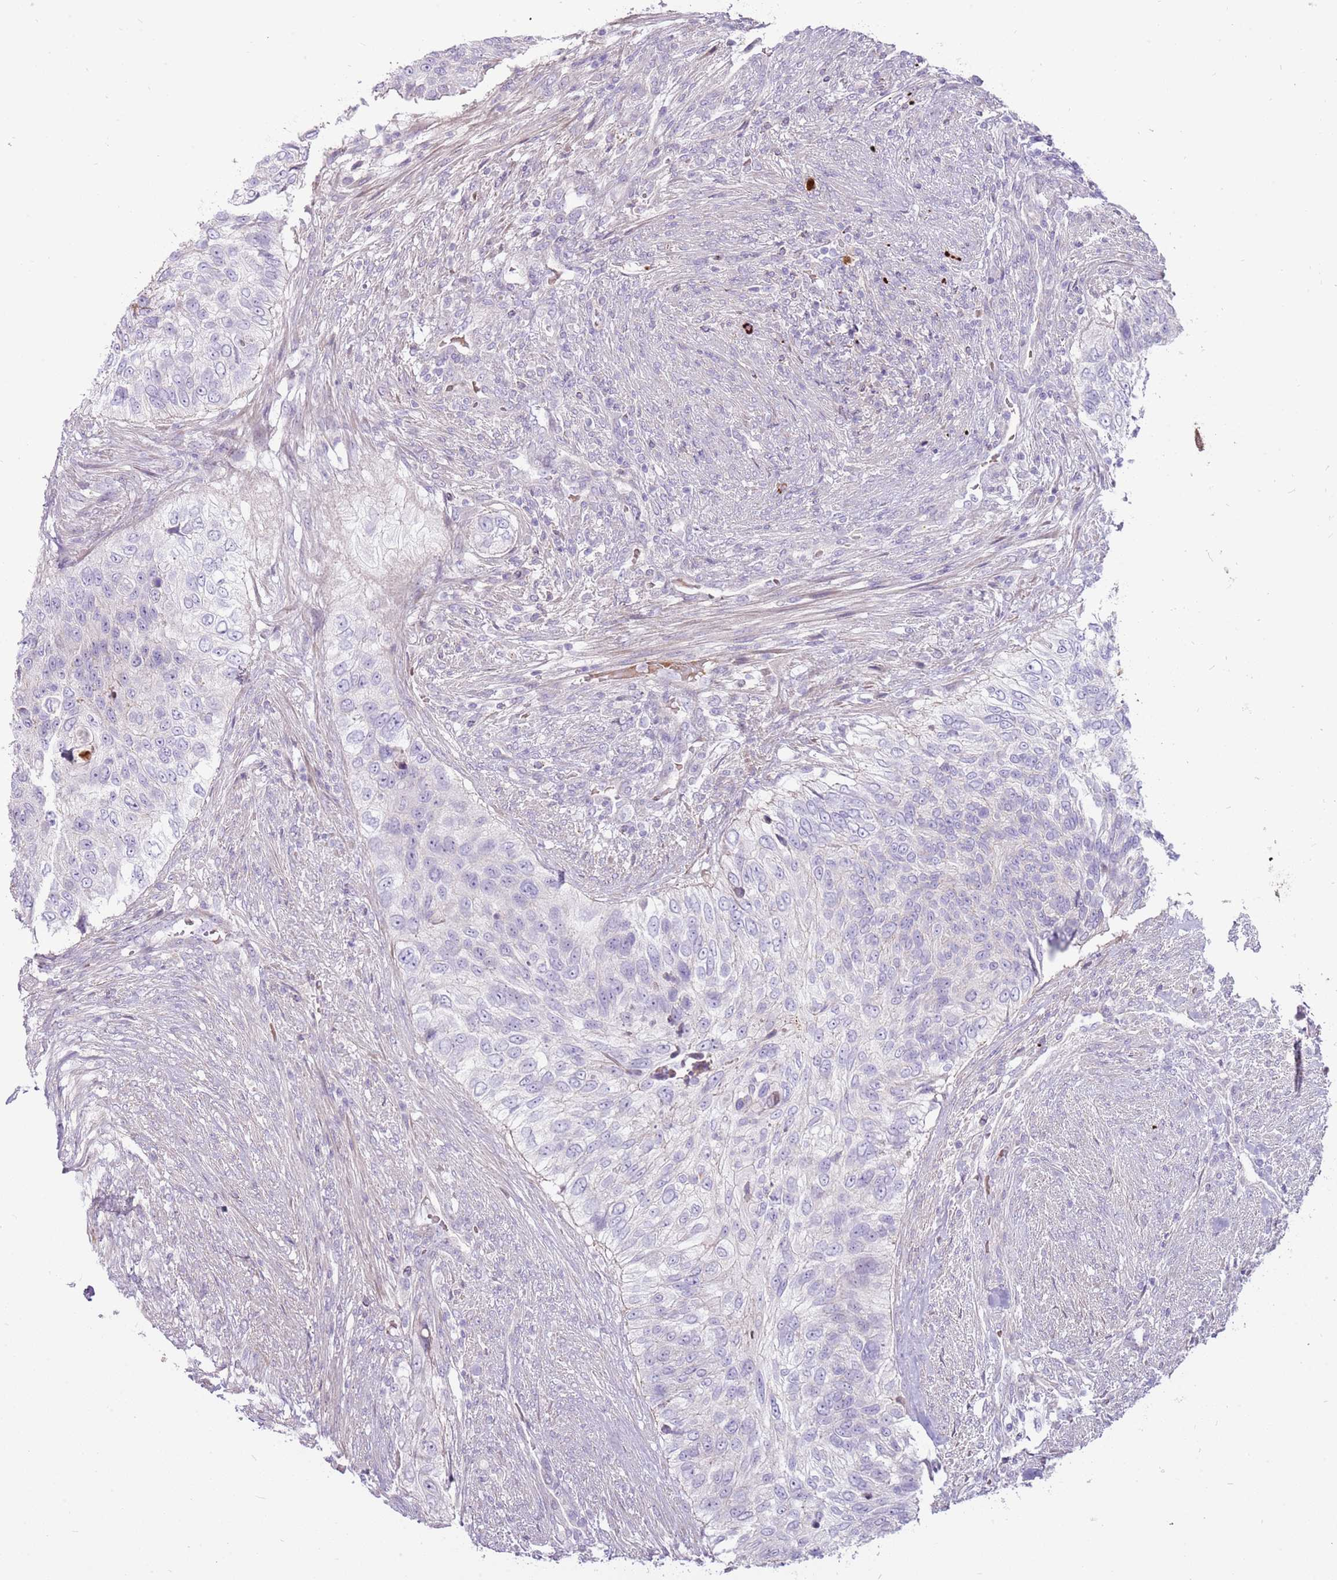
{"staining": {"intensity": "negative", "quantity": "none", "location": "none"}, "tissue": "urothelial cancer", "cell_type": "Tumor cells", "image_type": "cancer", "snomed": [{"axis": "morphology", "description": "Urothelial carcinoma, High grade"}, {"axis": "topography", "description": "Urinary bladder"}], "caption": "An image of urothelial cancer stained for a protein exhibits no brown staining in tumor cells. (Immunohistochemistry, brightfield microscopy, high magnification).", "gene": "MCUB", "patient": {"sex": "female", "age": 60}}